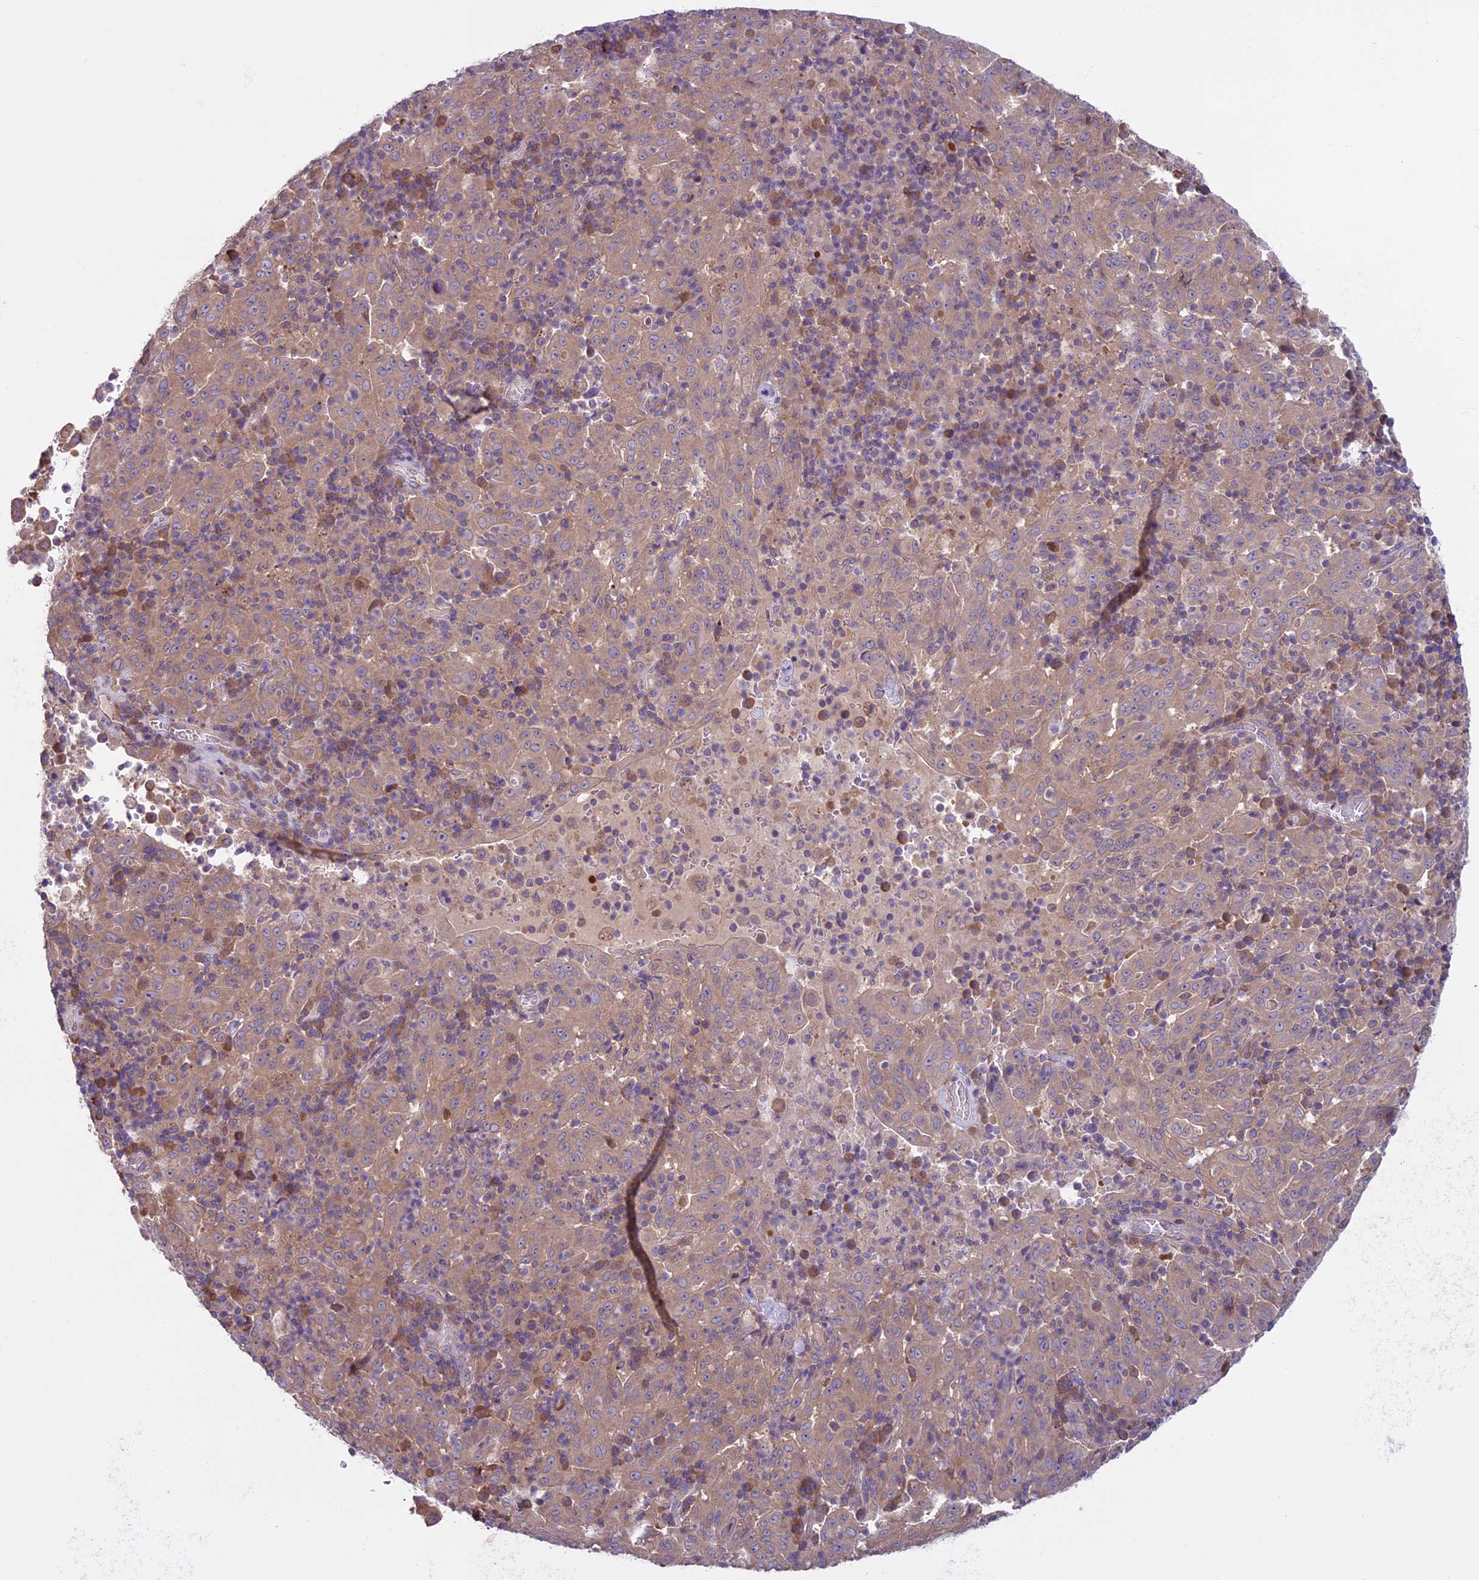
{"staining": {"intensity": "moderate", "quantity": ">75%", "location": "cytoplasmic/membranous"}, "tissue": "pancreatic cancer", "cell_type": "Tumor cells", "image_type": "cancer", "snomed": [{"axis": "morphology", "description": "Adenocarcinoma, NOS"}, {"axis": "topography", "description": "Pancreas"}], "caption": "This histopathology image demonstrates immunohistochemistry staining of human pancreatic cancer, with medium moderate cytoplasmic/membranous staining in approximately >75% of tumor cells.", "gene": "DCTN5", "patient": {"sex": "male", "age": 63}}